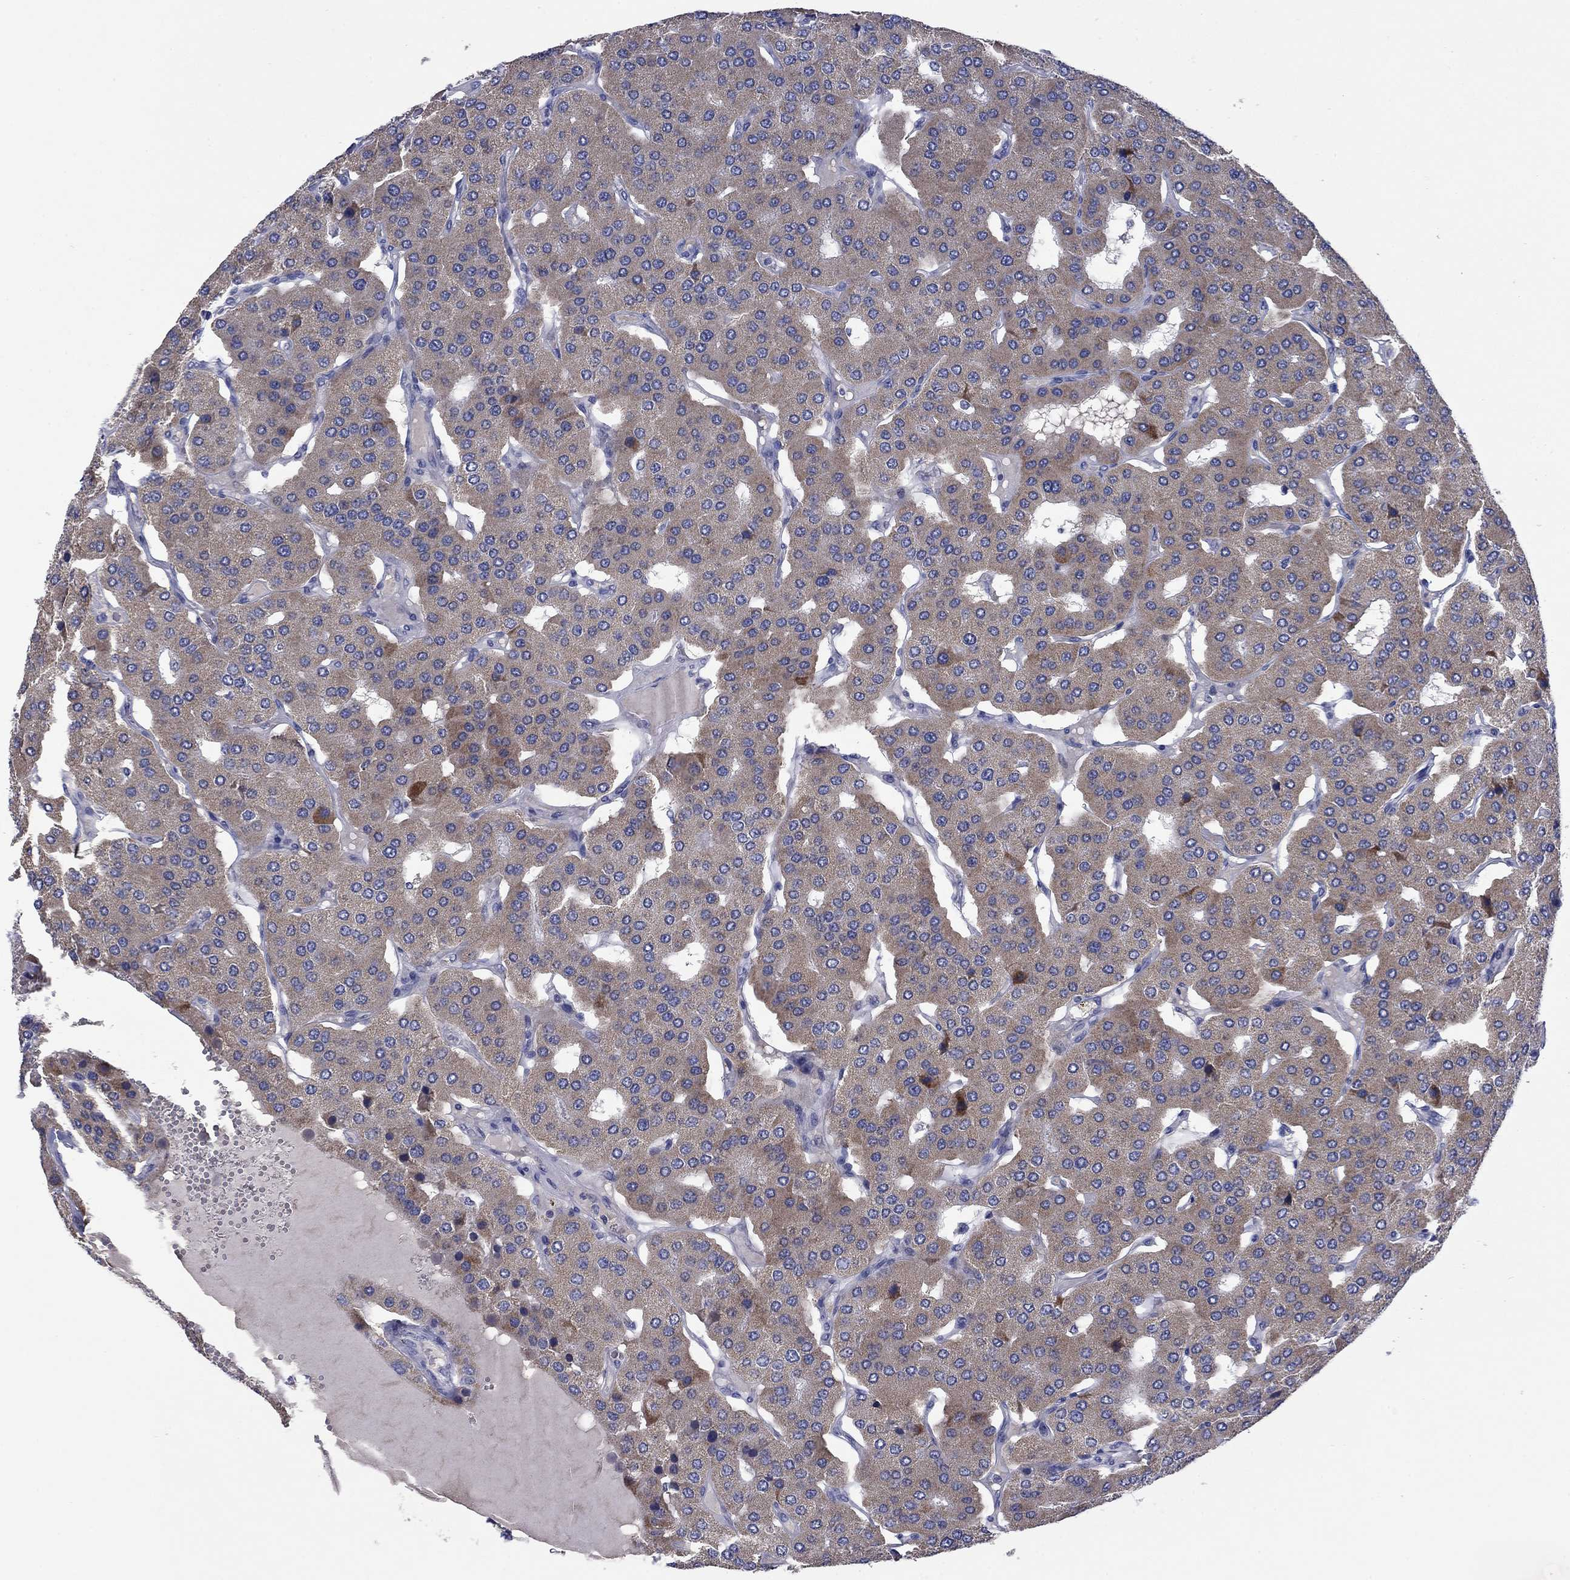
{"staining": {"intensity": "moderate", "quantity": "25%-75%", "location": "cytoplasmic/membranous"}, "tissue": "parathyroid gland", "cell_type": "Glandular cells", "image_type": "normal", "snomed": [{"axis": "morphology", "description": "Normal tissue, NOS"}, {"axis": "morphology", "description": "Adenoma, NOS"}, {"axis": "topography", "description": "Parathyroid gland"}], "caption": "Immunohistochemical staining of unremarkable parathyroid gland displays 25%-75% levels of moderate cytoplasmic/membranous protein staining in approximately 25%-75% of glandular cells.", "gene": "FRK", "patient": {"sex": "female", "age": 86}}